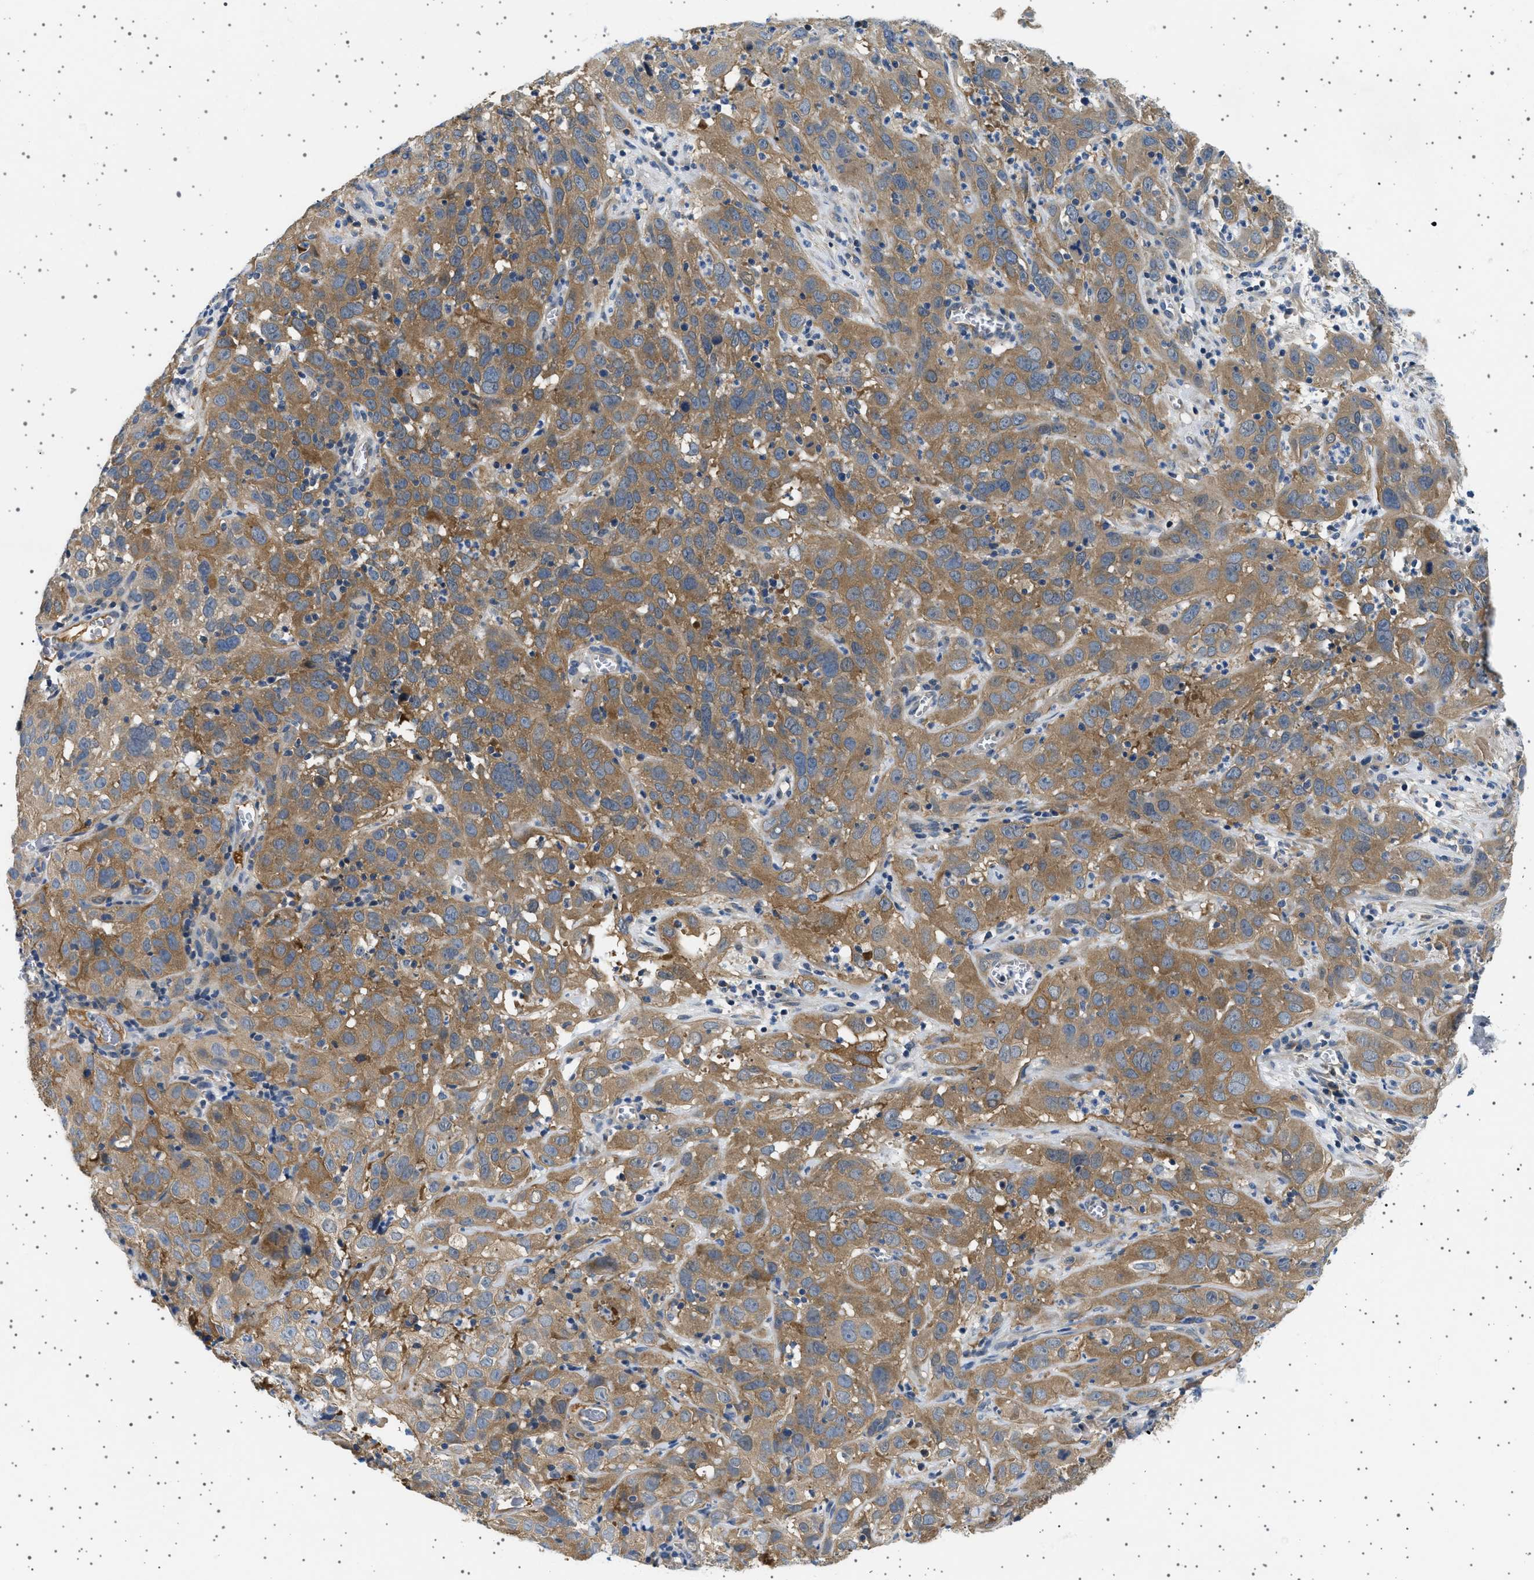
{"staining": {"intensity": "moderate", "quantity": ">75%", "location": "cytoplasmic/membranous"}, "tissue": "cervical cancer", "cell_type": "Tumor cells", "image_type": "cancer", "snomed": [{"axis": "morphology", "description": "Squamous cell carcinoma, NOS"}, {"axis": "topography", "description": "Cervix"}], "caption": "DAB (3,3'-diaminobenzidine) immunohistochemical staining of squamous cell carcinoma (cervical) demonstrates moderate cytoplasmic/membranous protein staining in about >75% of tumor cells.", "gene": "PLPP6", "patient": {"sex": "female", "age": 32}}